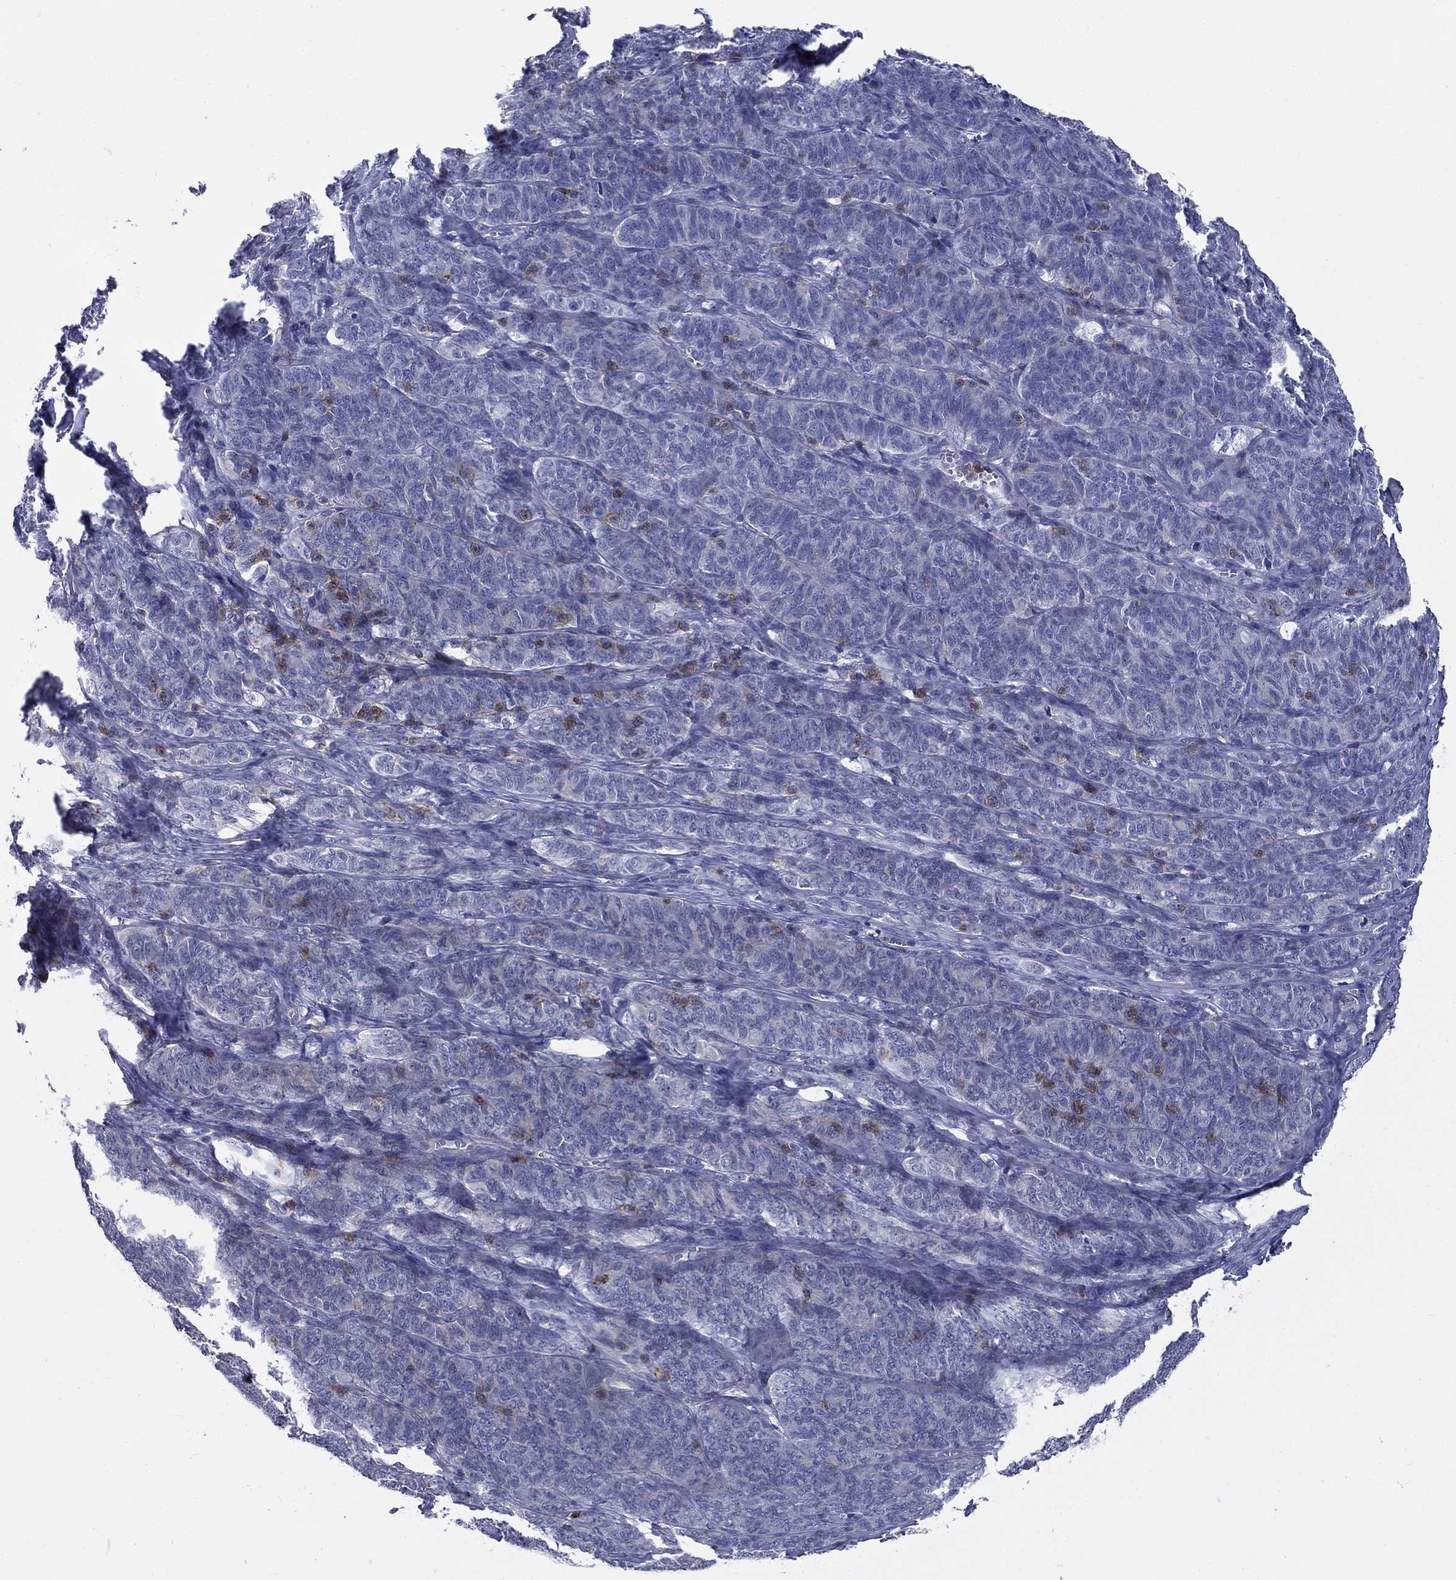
{"staining": {"intensity": "negative", "quantity": "none", "location": "none"}, "tissue": "ovarian cancer", "cell_type": "Tumor cells", "image_type": "cancer", "snomed": [{"axis": "morphology", "description": "Carcinoma, endometroid"}, {"axis": "topography", "description": "Ovary"}], "caption": "This is an IHC photomicrograph of human ovarian cancer (endometroid carcinoma). There is no expression in tumor cells.", "gene": "SIT1", "patient": {"sex": "female", "age": 80}}